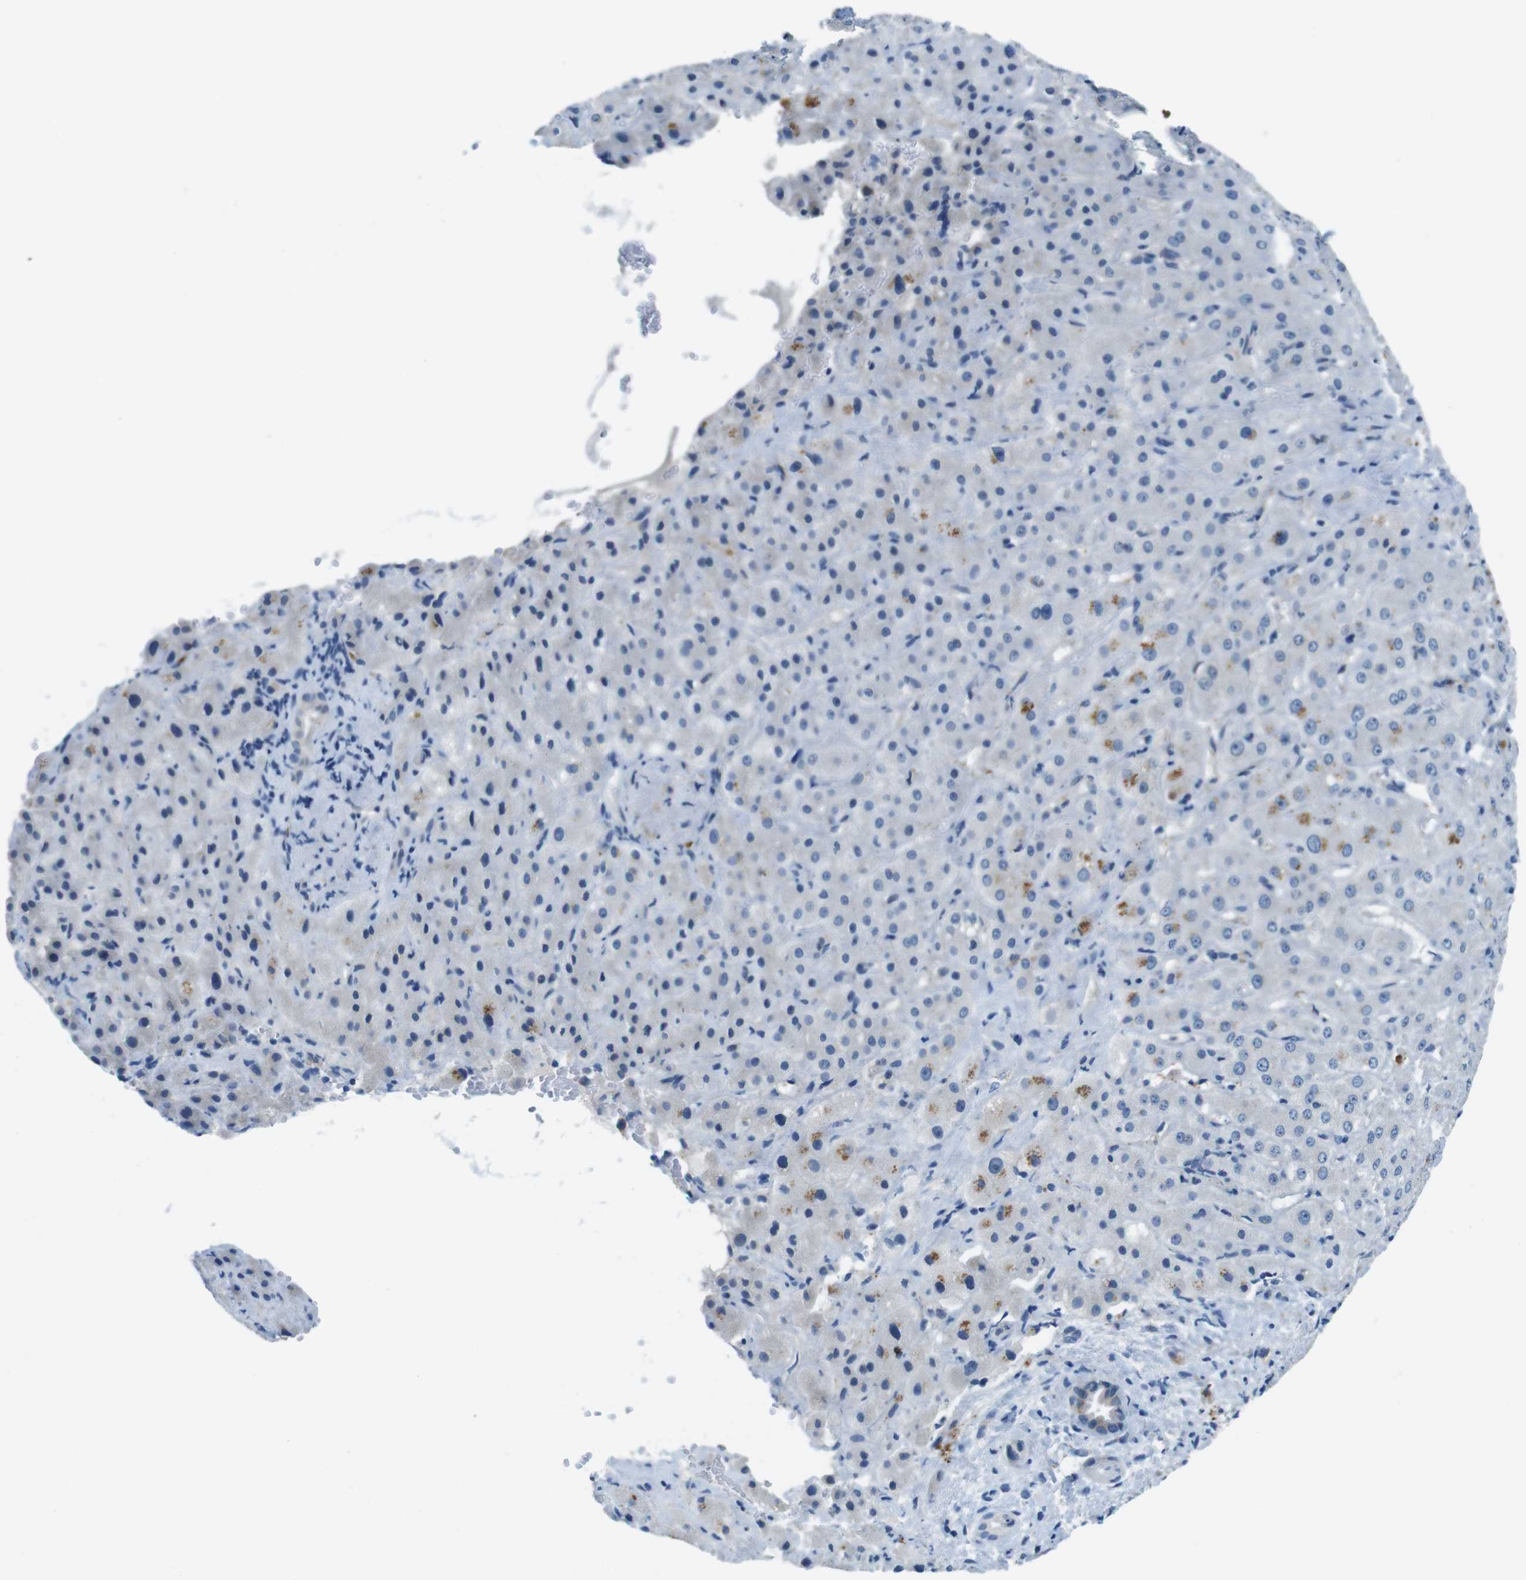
{"staining": {"intensity": "negative", "quantity": "none", "location": "none"}, "tissue": "liver cancer", "cell_type": "Tumor cells", "image_type": "cancer", "snomed": [{"axis": "morphology", "description": "Cholangiocarcinoma"}, {"axis": "topography", "description": "Liver"}], "caption": "Tumor cells show no significant protein staining in cholangiocarcinoma (liver). (Brightfield microscopy of DAB (3,3'-diaminobenzidine) immunohistochemistry (IHC) at high magnification).", "gene": "SLC35A3", "patient": {"sex": "female", "age": 65}}